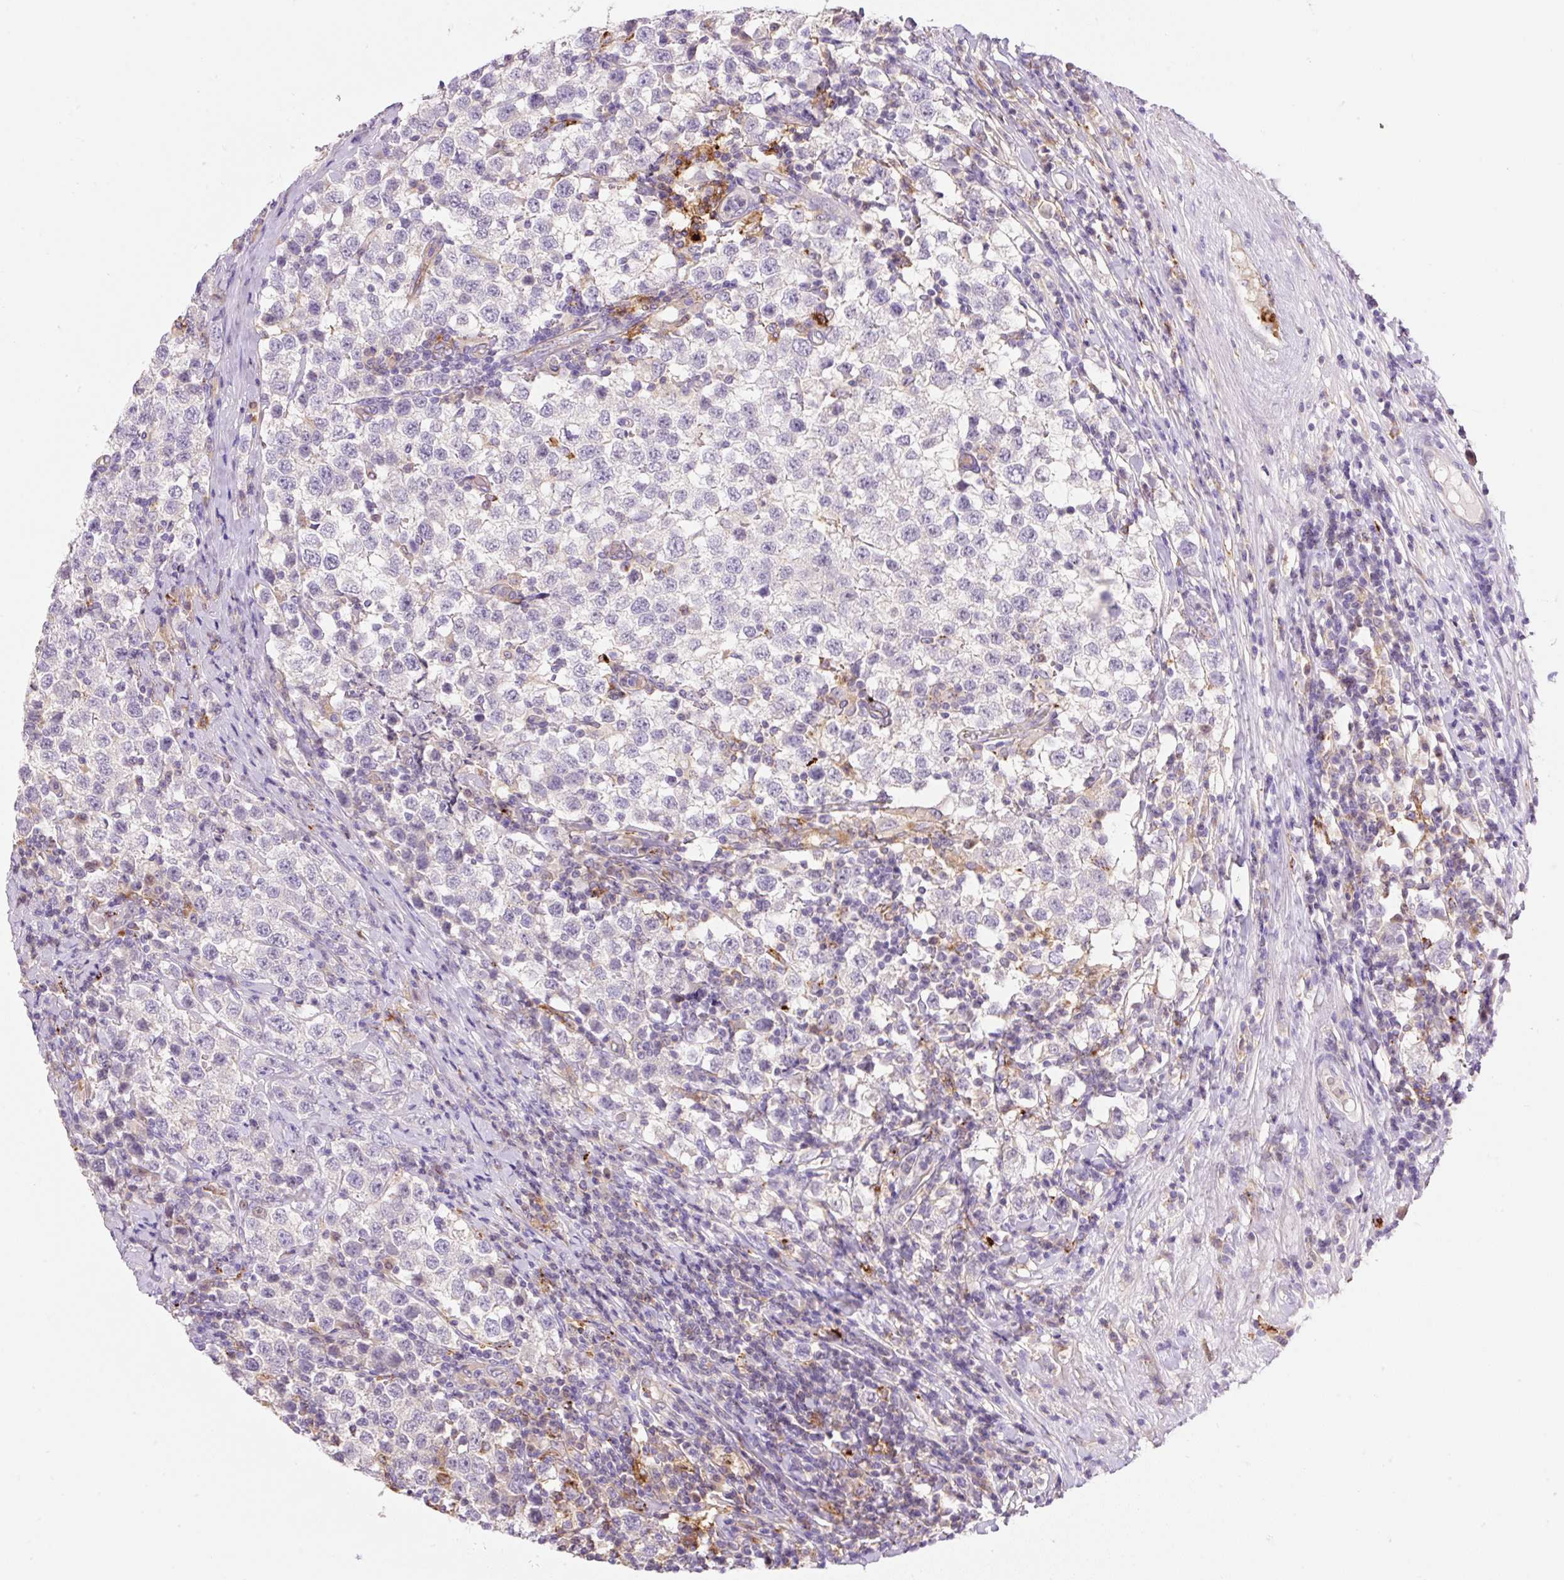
{"staining": {"intensity": "negative", "quantity": "none", "location": "none"}, "tissue": "testis cancer", "cell_type": "Tumor cells", "image_type": "cancer", "snomed": [{"axis": "morphology", "description": "Seminoma, NOS"}, {"axis": "topography", "description": "Testis"}], "caption": "This is a image of immunohistochemistry staining of testis cancer (seminoma), which shows no staining in tumor cells.", "gene": "TDRD15", "patient": {"sex": "male", "age": 34}}